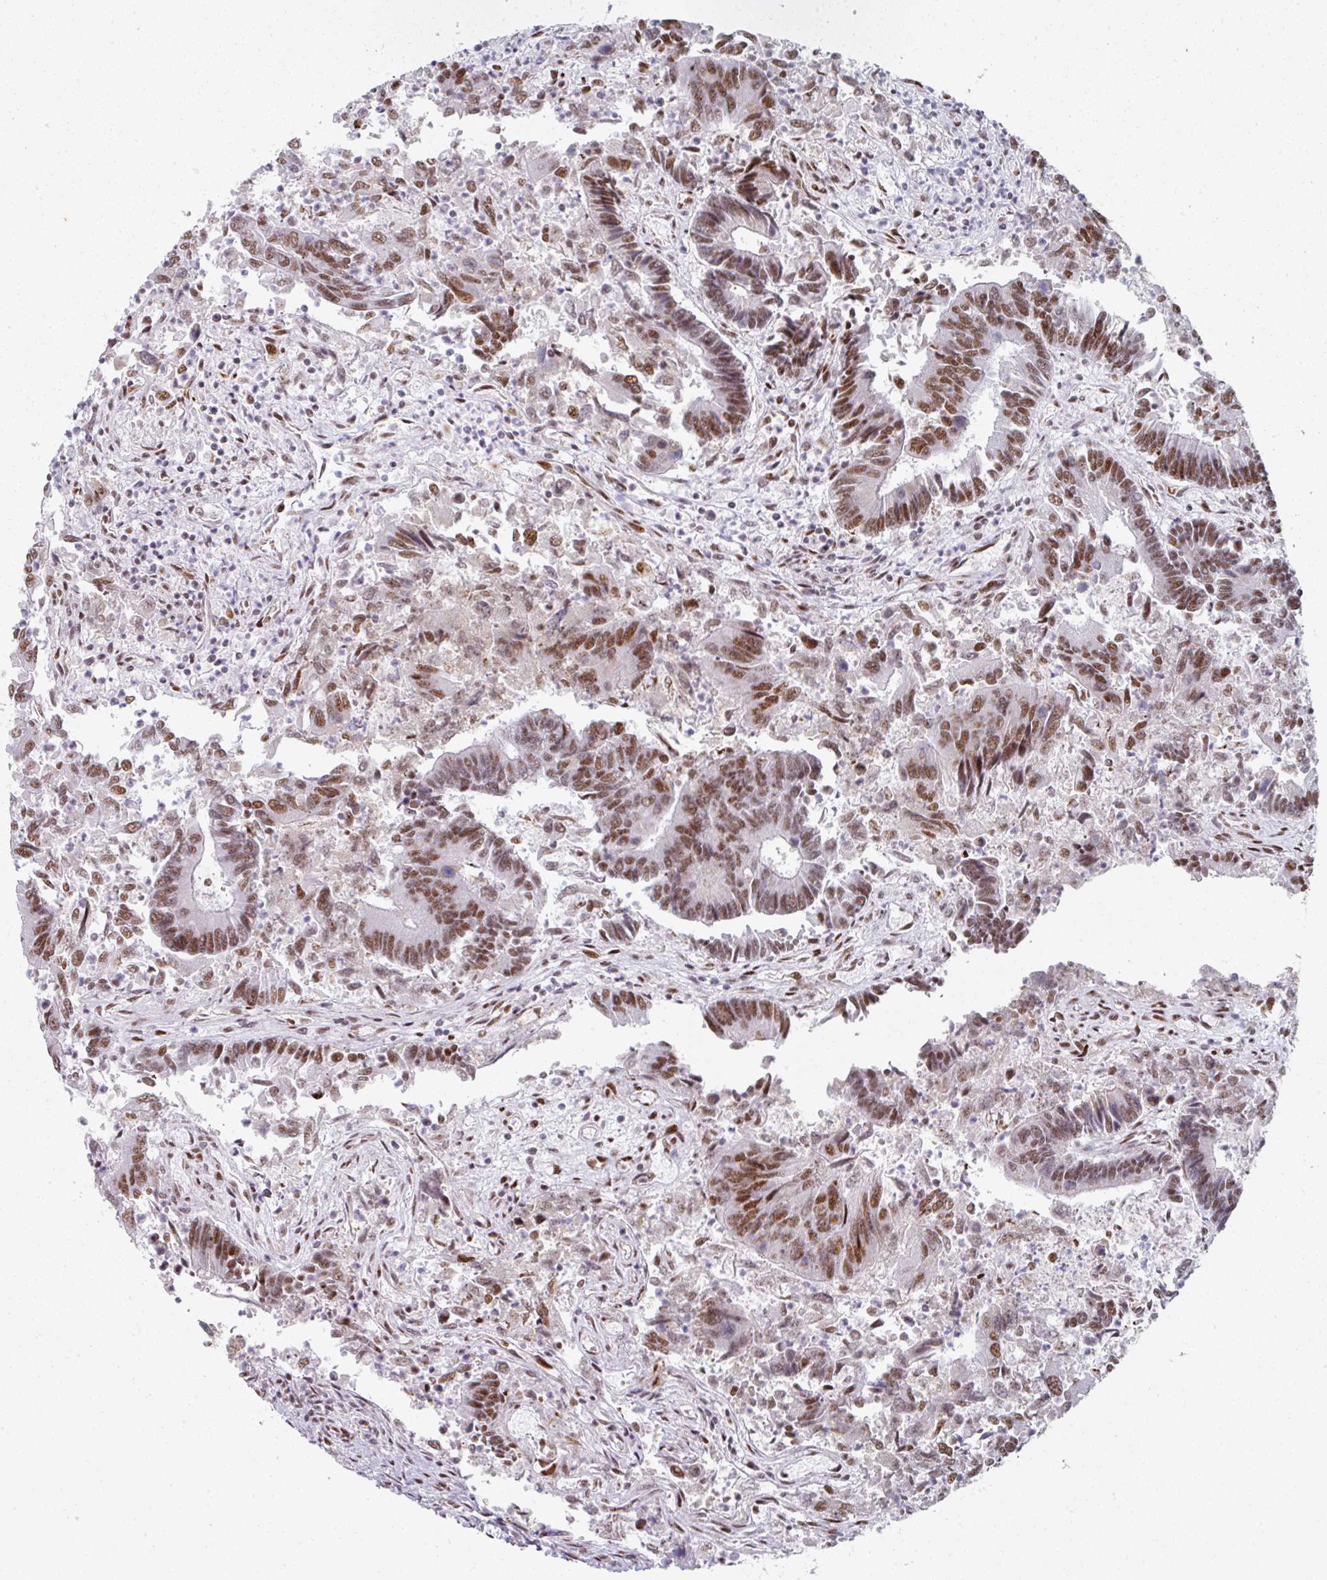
{"staining": {"intensity": "moderate", "quantity": ">75%", "location": "nuclear"}, "tissue": "colorectal cancer", "cell_type": "Tumor cells", "image_type": "cancer", "snomed": [{"axis": "morphology", "description": "Adenocarcinoma, NOS"}, {"axis": "topography", "description": "Colon"}], "caption": "A micrograph of colorectal cancer (adenocarcinoma) stained for a protein demonstrates moderate nuclear brown staining in tumor cells.", "gene": "SF3B5", "patient": {"sex": "female", "age": 67}}